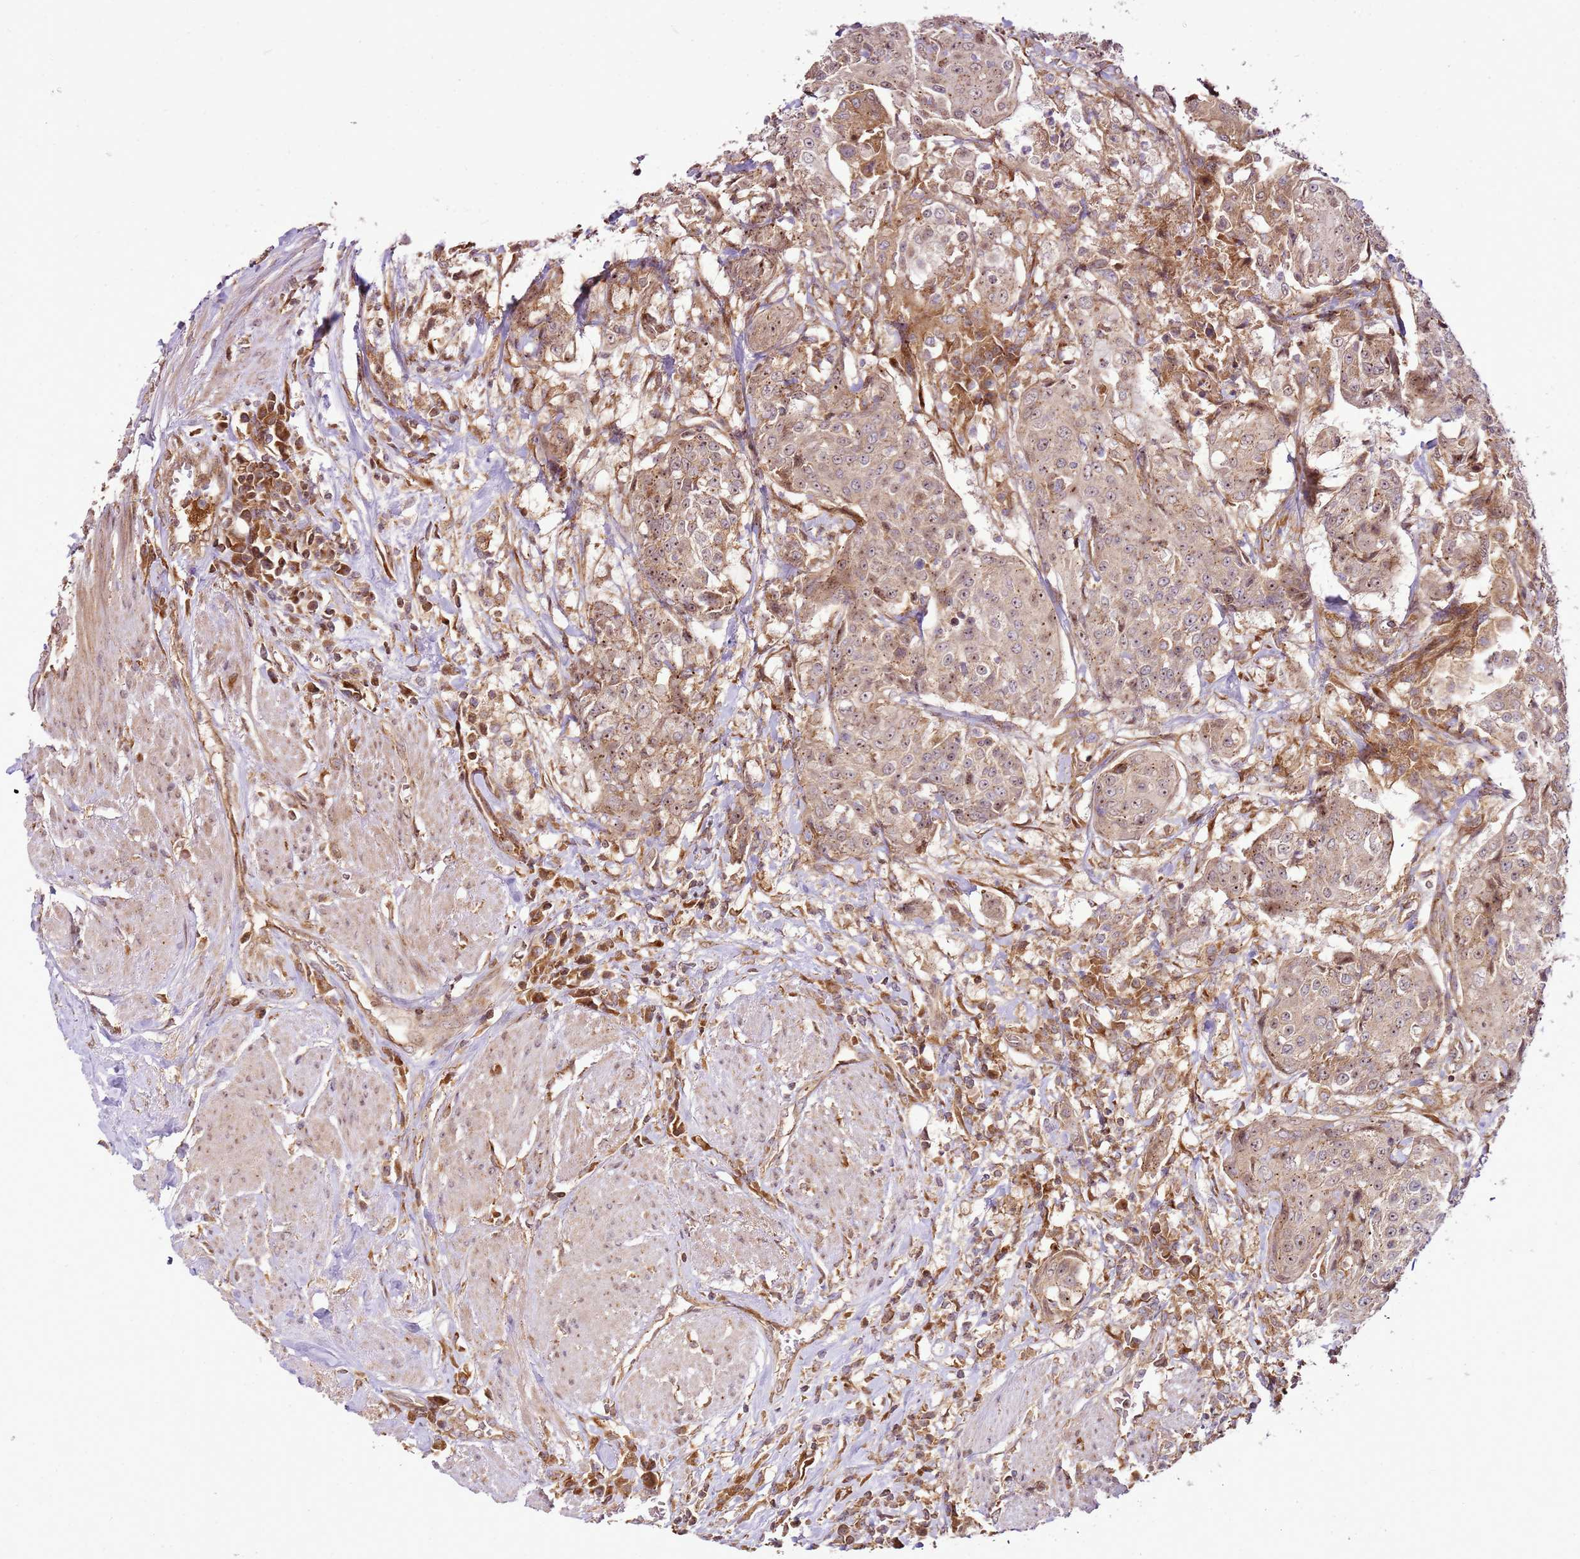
{"staining": {"intensity": "weak", "quantity": ">75%", "location": "cytoplasmic/membranous,nuclear"}, "tissue": "urothelial cancer", "cell_type": "Tumor cells", "image_type": "cancer", "snomed": [{"axis": "morphology", "description": "Urothelial carcinoma, High grade"}, {"axis": "topography", "description": "Urinary bladder"}], "caption": "Weak cytoplasmic/membranous and nuclear staining for a protein is identified in approximately >75% of tumor cells of urothelial carcinoma (high-grade) using immunohistochemistry (IHC).", "gene": "RASA3", "patient": {"sex": "female", "age": 63}}